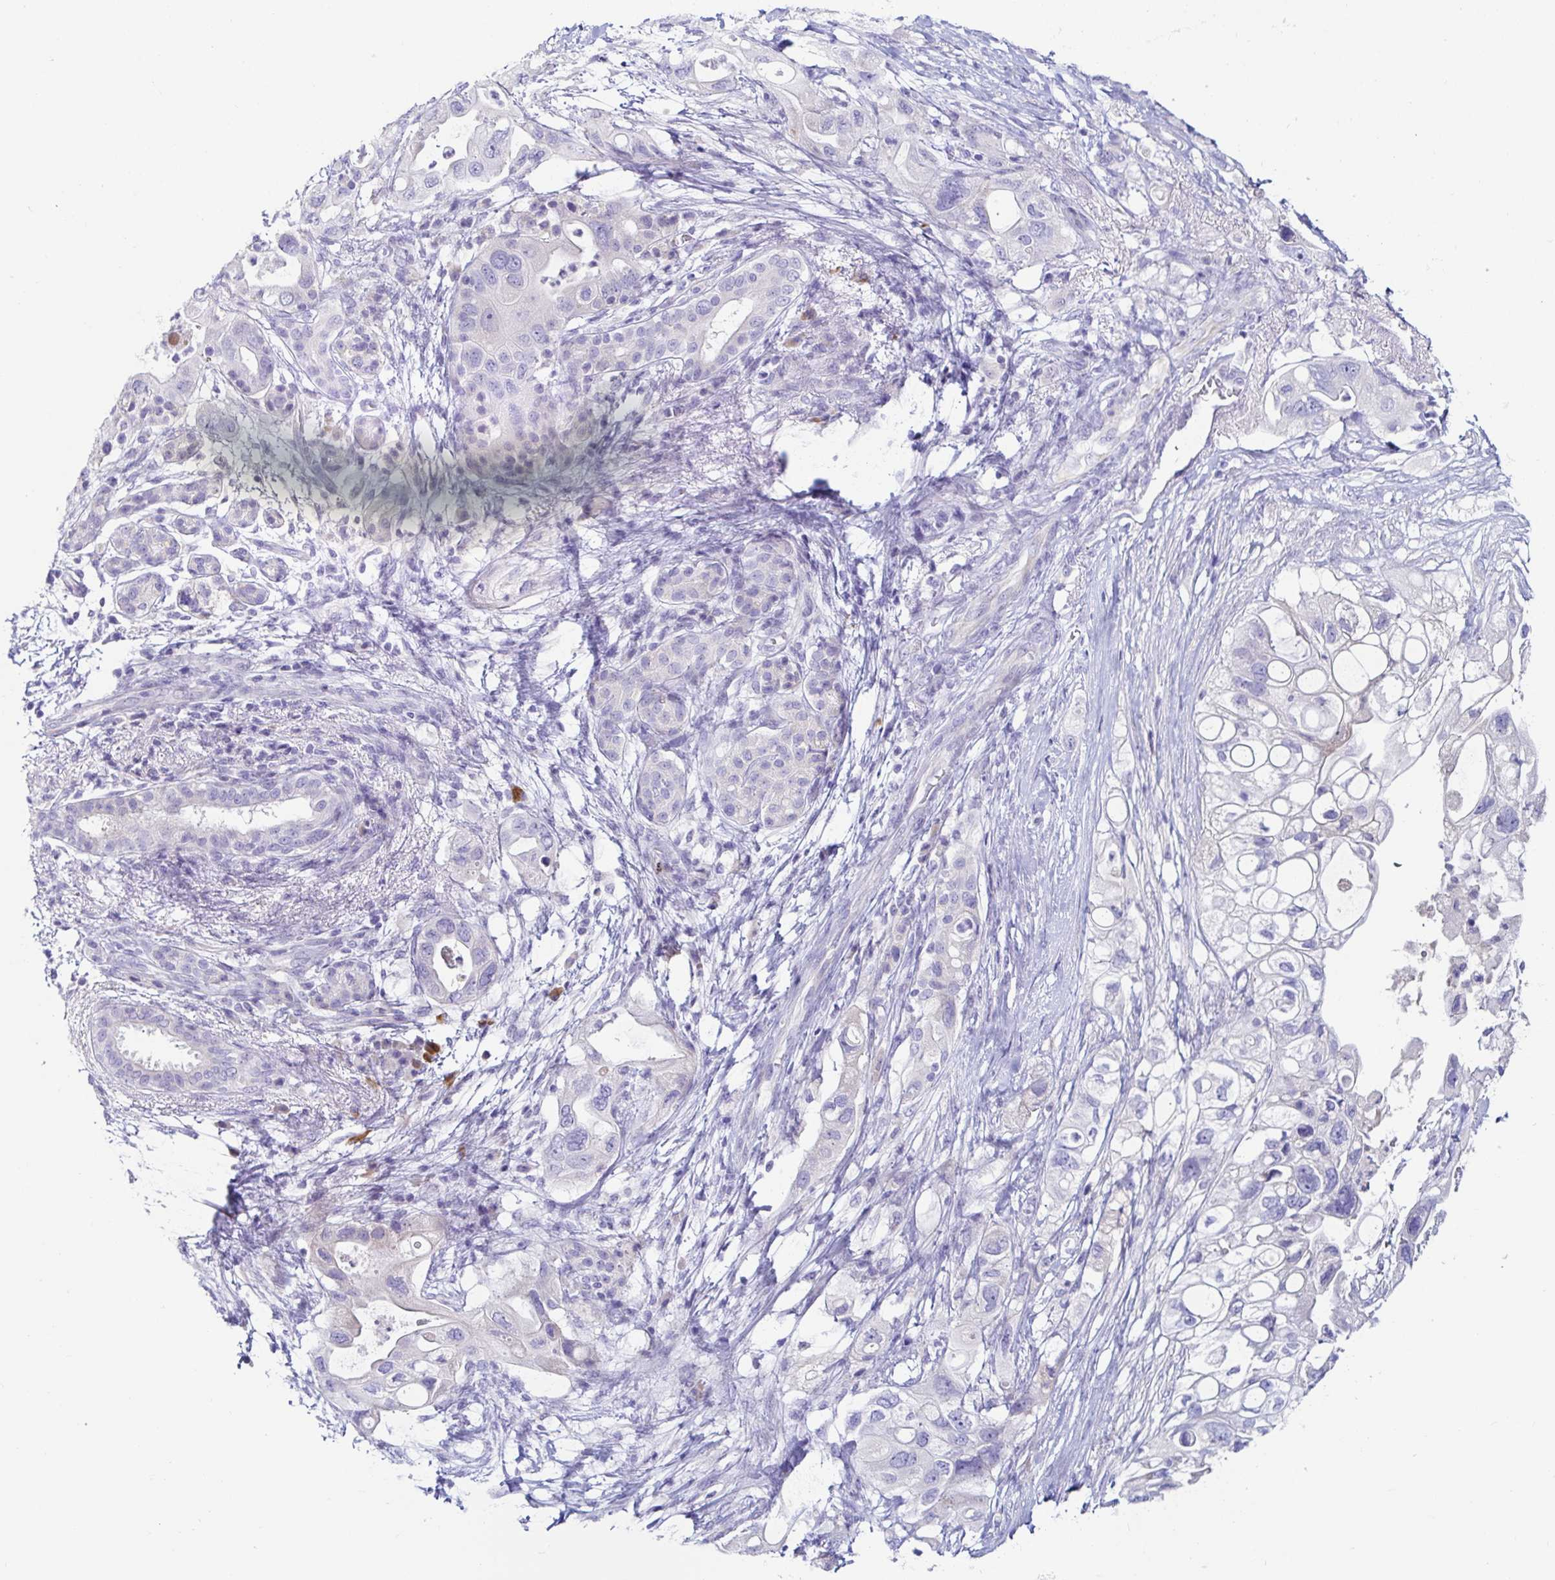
{"staining": {"intensity": "negative", "quantity": "none", "location": "none"}, "tissue": "pancreatic cancer", "cell_type": "Tumor cells", "image_type": "cancer", "snomed": [{"axis": "morphology", "description": "Adenocarcinoma, NOS"}, {"axis": "topography", "description": "Pancreas"}], "caption": "A micrograph of pancreatic cancer (adenocarcinoma) stained for a protein shows no brown staining in tumor cells.", "gene": "C4orf17", "patient": {"sex": "female", "age": 72}}